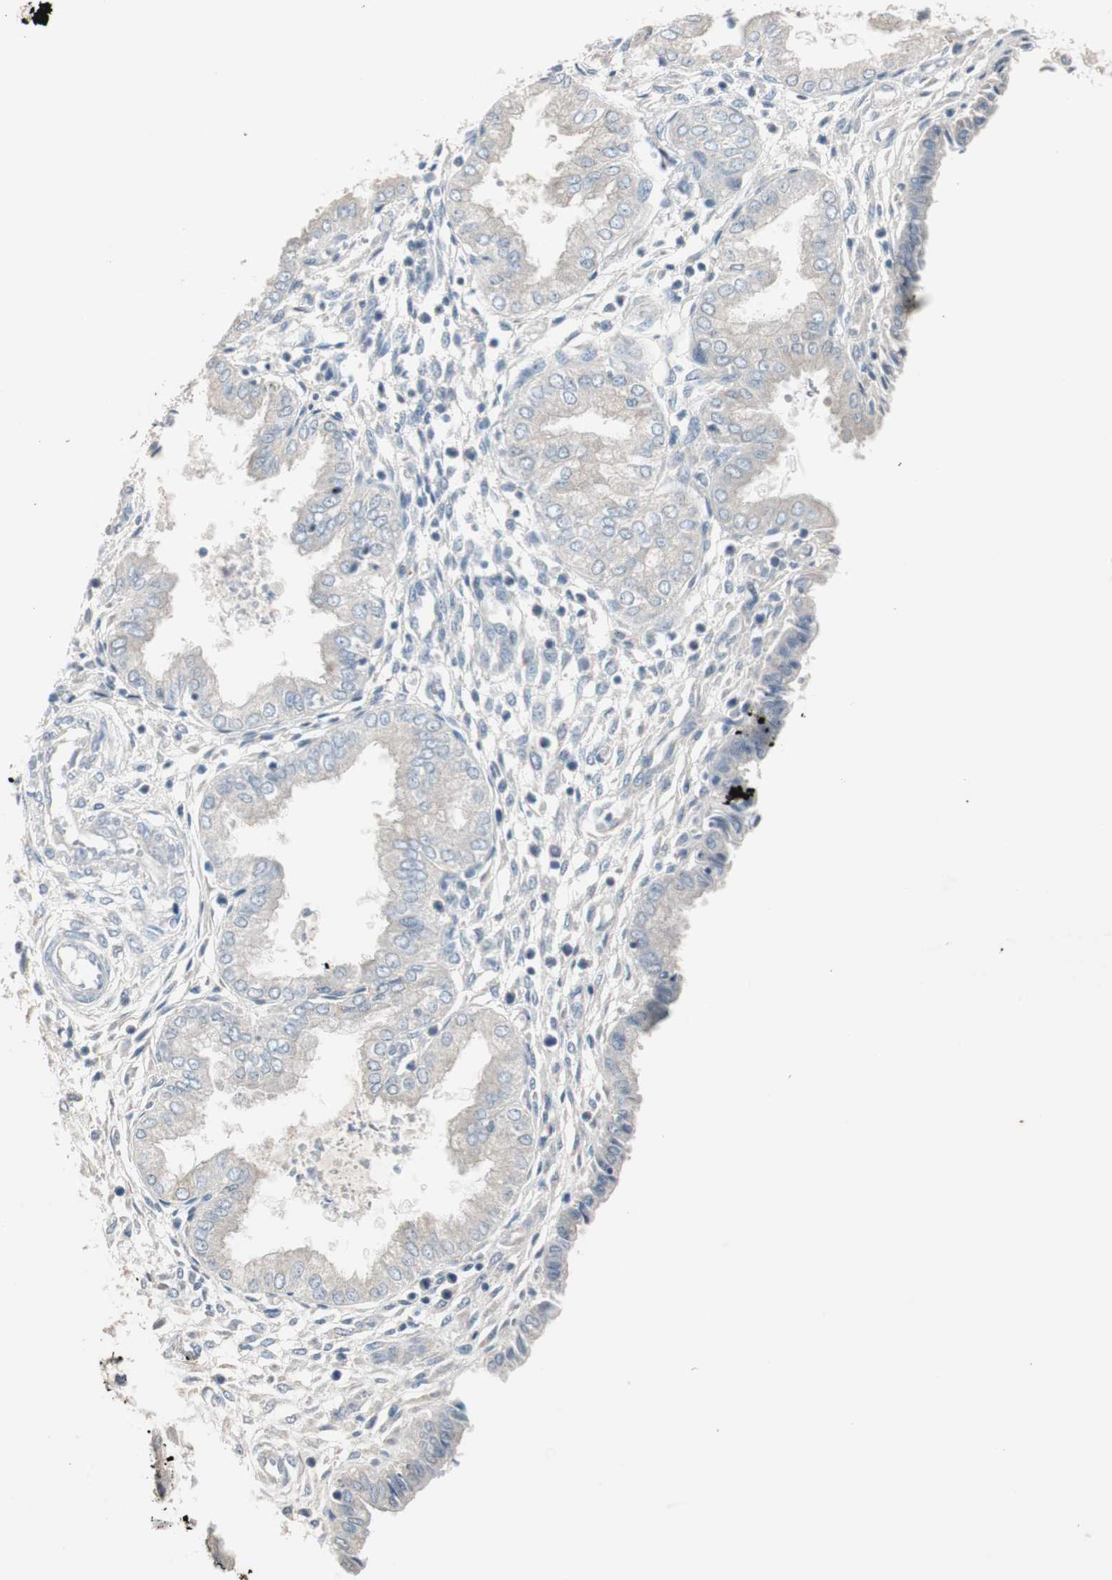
{"staining": {"intensity": "negative", "quantity": "none", "location": "none"}, "tissue": "endometrium", "cell_type": "Cells in endometrial stroma", "image_type": "normal", "snomed": [{"axis": "morphology", "description": "Normal tissue, NOS"}, {"axis": "topography", "description": "Endometrium"}], "caption": "IHC of unremarkable endometrium exhibits no positivity in cells in endometrial stroma.", "gene": "KHK", "patient": {"sex": "female", "age": 33}}